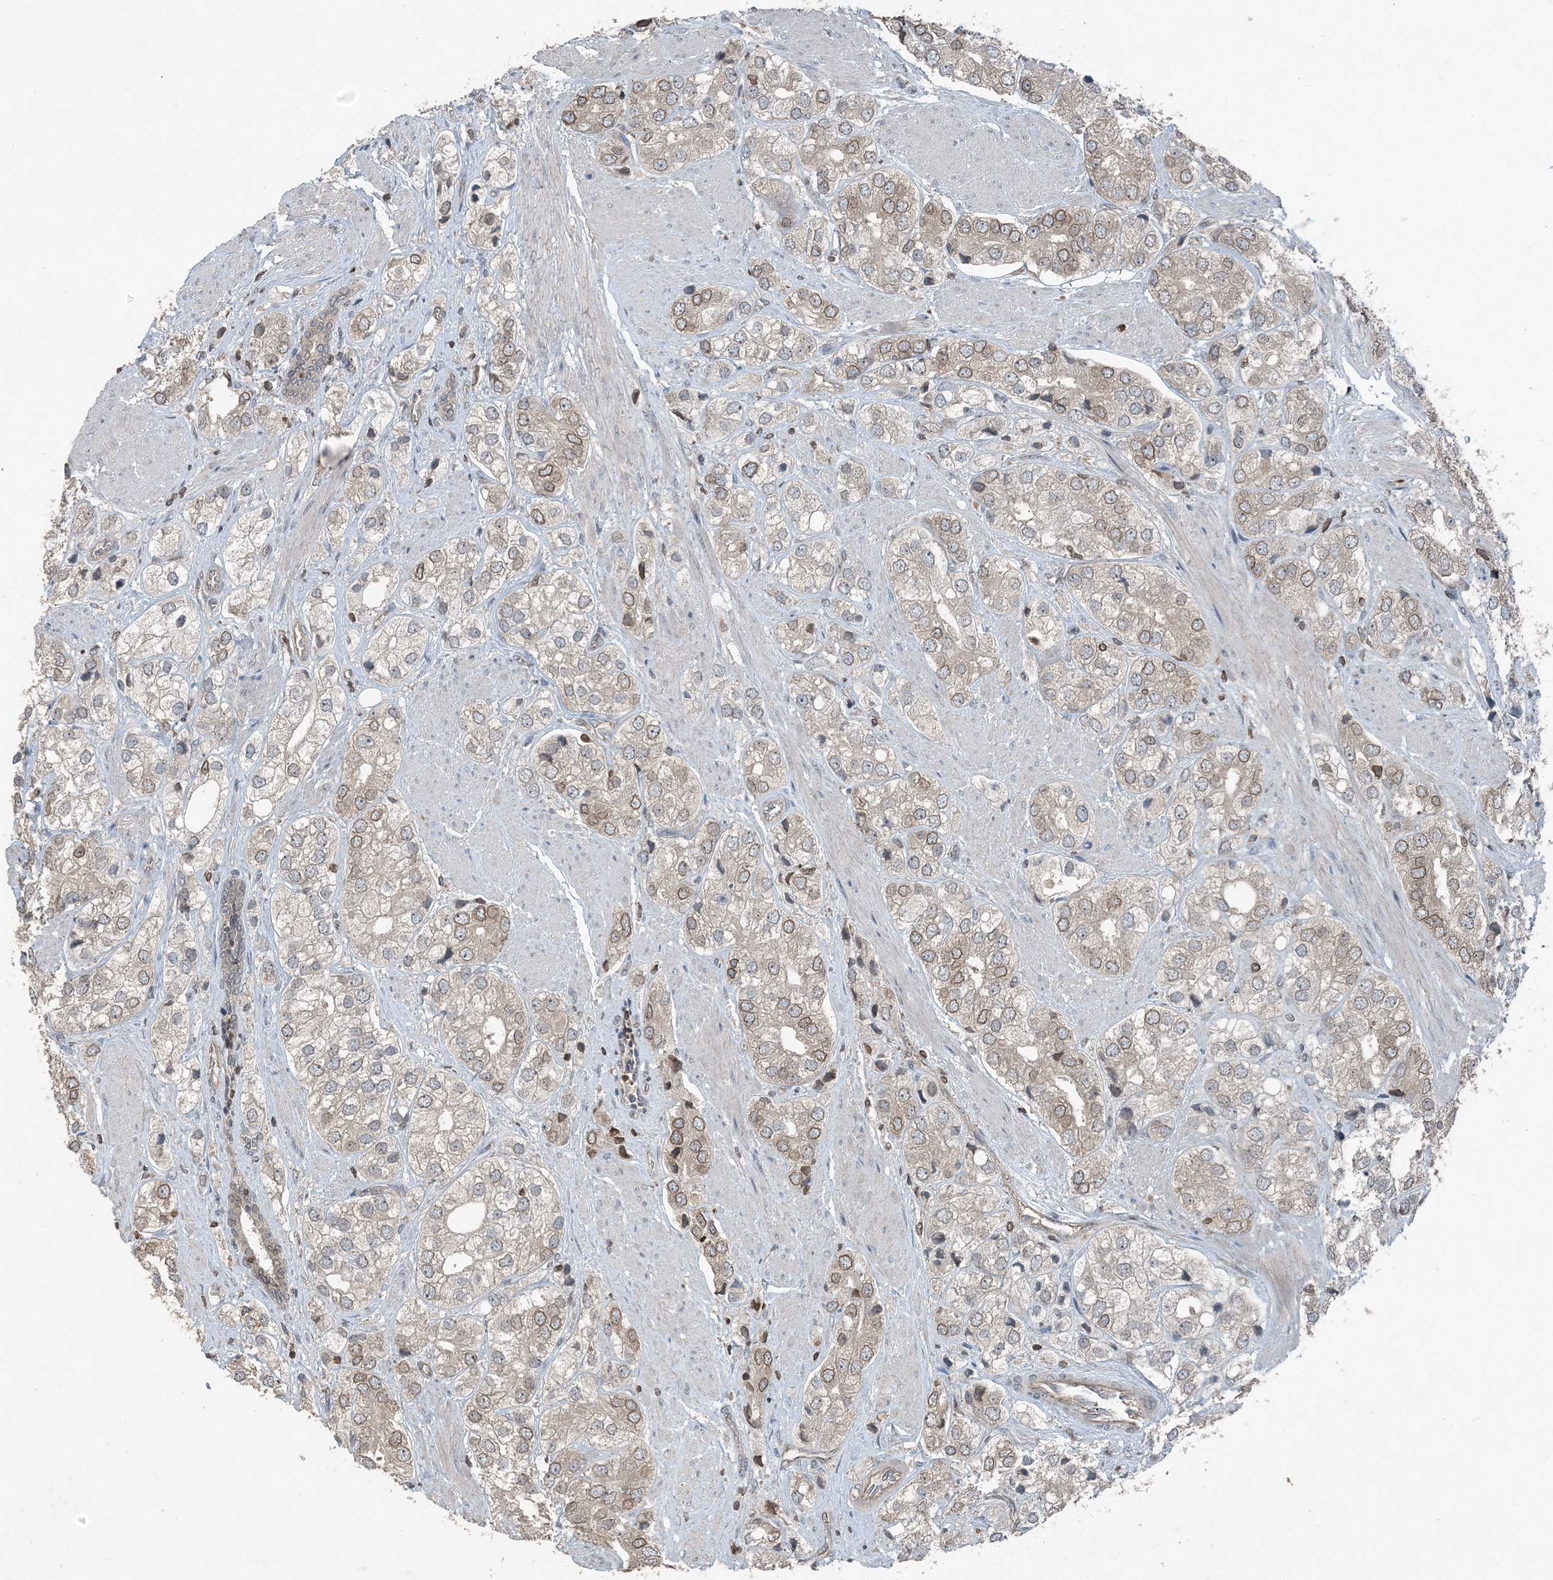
{"staining": {"intensity": "weak", "quantity": "25%-75%", "location": "cytoplasmic/membranous,nuclear"}, "tissue": "prostate cancer", "cell_type": "Tumor cells", "image_type": "cancer", "snomed": [{"axis": "morphology", "description": "Adenocarcinoma, High grade"}, {"axis": "topography", "description": "Prostate"}], "caption": "Human prostate high-grade adenocarcinoma stained with a protein marker shows weak staining in tumor cells.", "gene": "ZFAND2B", "patient": {"sex": "male", "age": 50}}